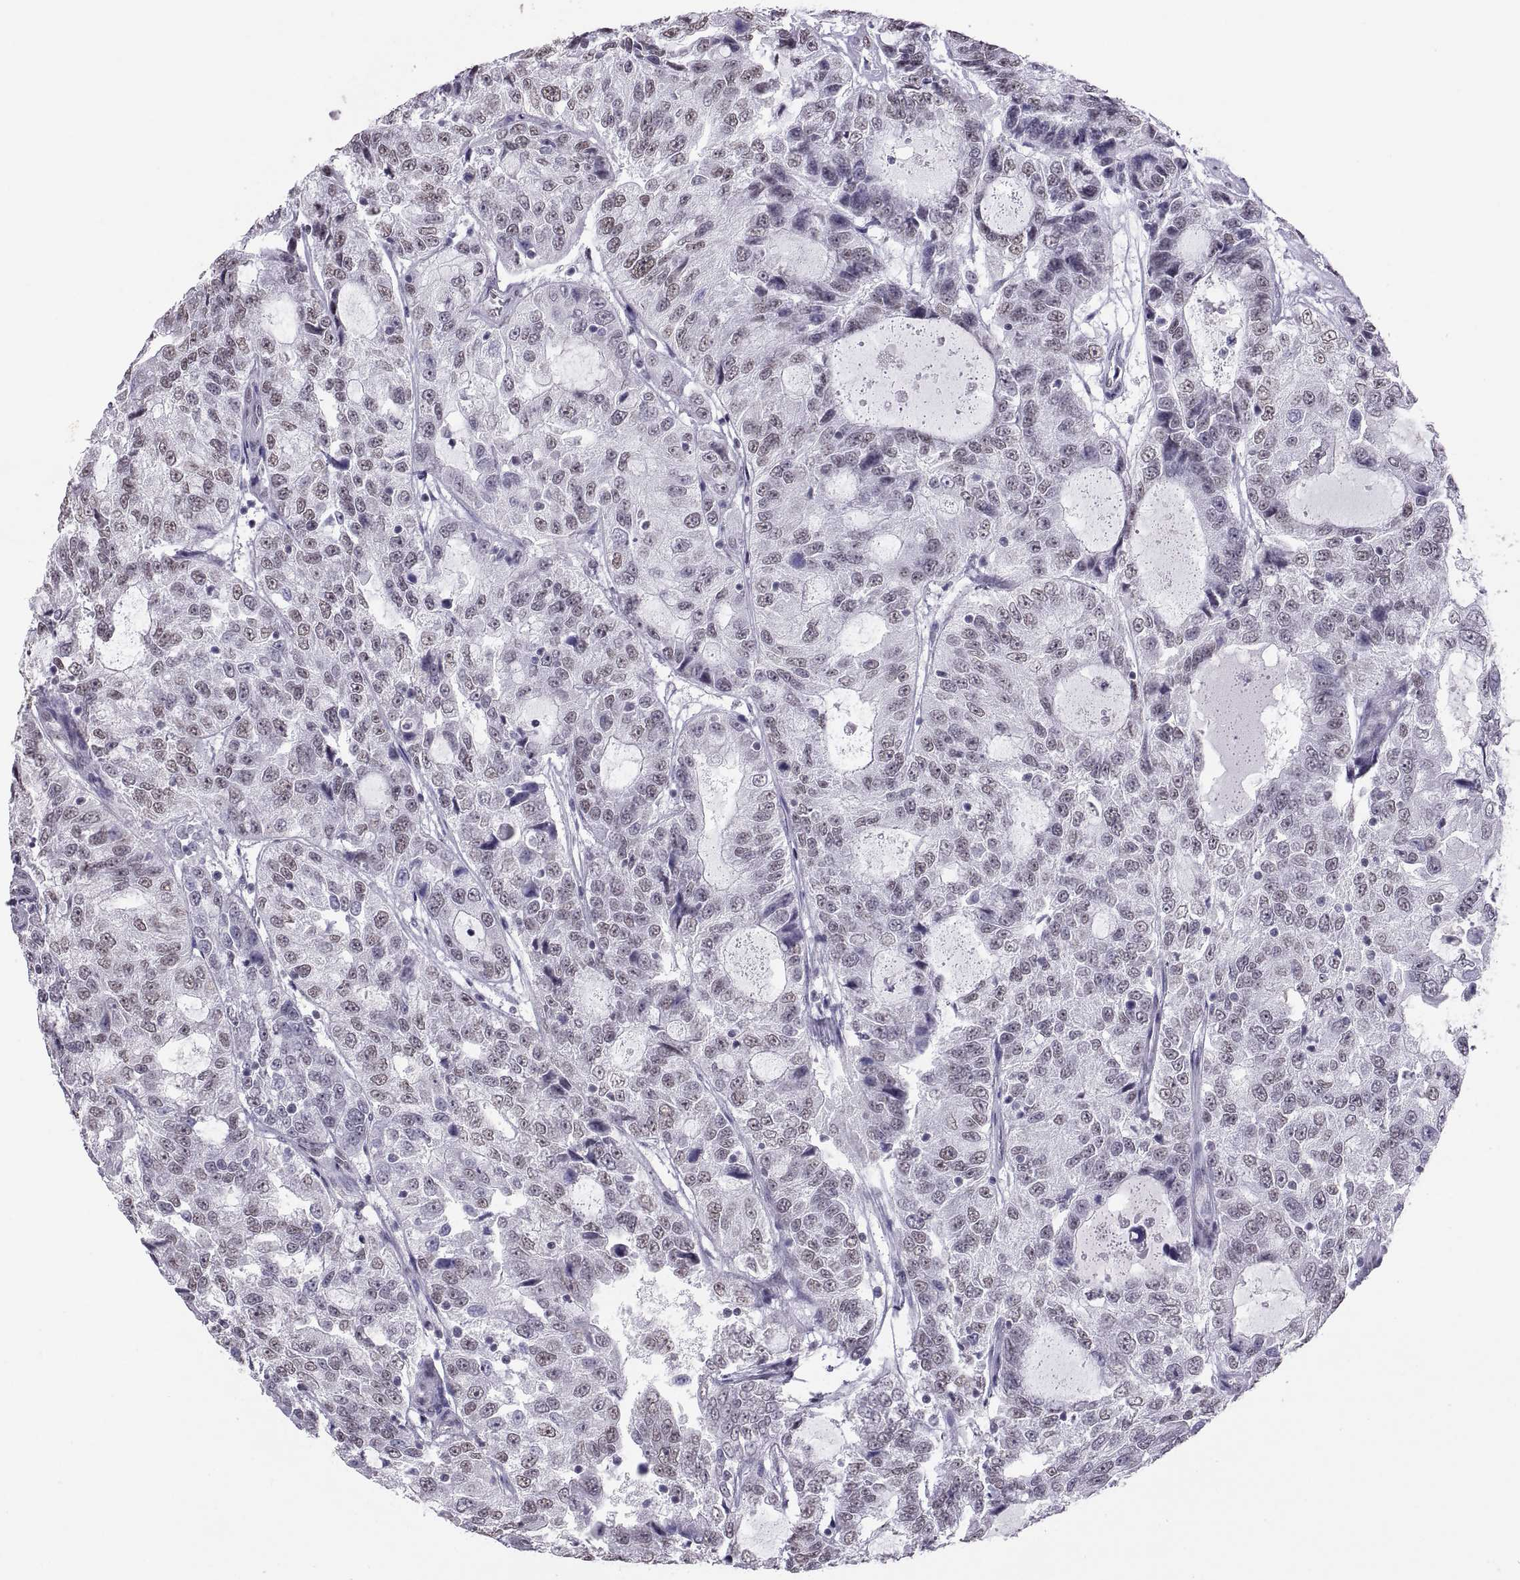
{"staining": {"intensity": "negative", "quantity": "none", "location": "none"}, "tissue": "urothelial cancer", "cell_type": "Tumor cells", "image_type": "cancer", "snomed": [{"axis": "morphology", "description": "Urothelial carcinoma, NOS"}, {"axis": "morphology", "description": "Urothelial carcinoma, High grade"}, {"axis": "topography", "description": "Urinary bladder"}], "caption": "Urothelial cancer was stained to show a protein in brown. There is no significant expression in tumor cells.", "gene": "CARTPT", "patient": {"sex": "female", "age": 73}}